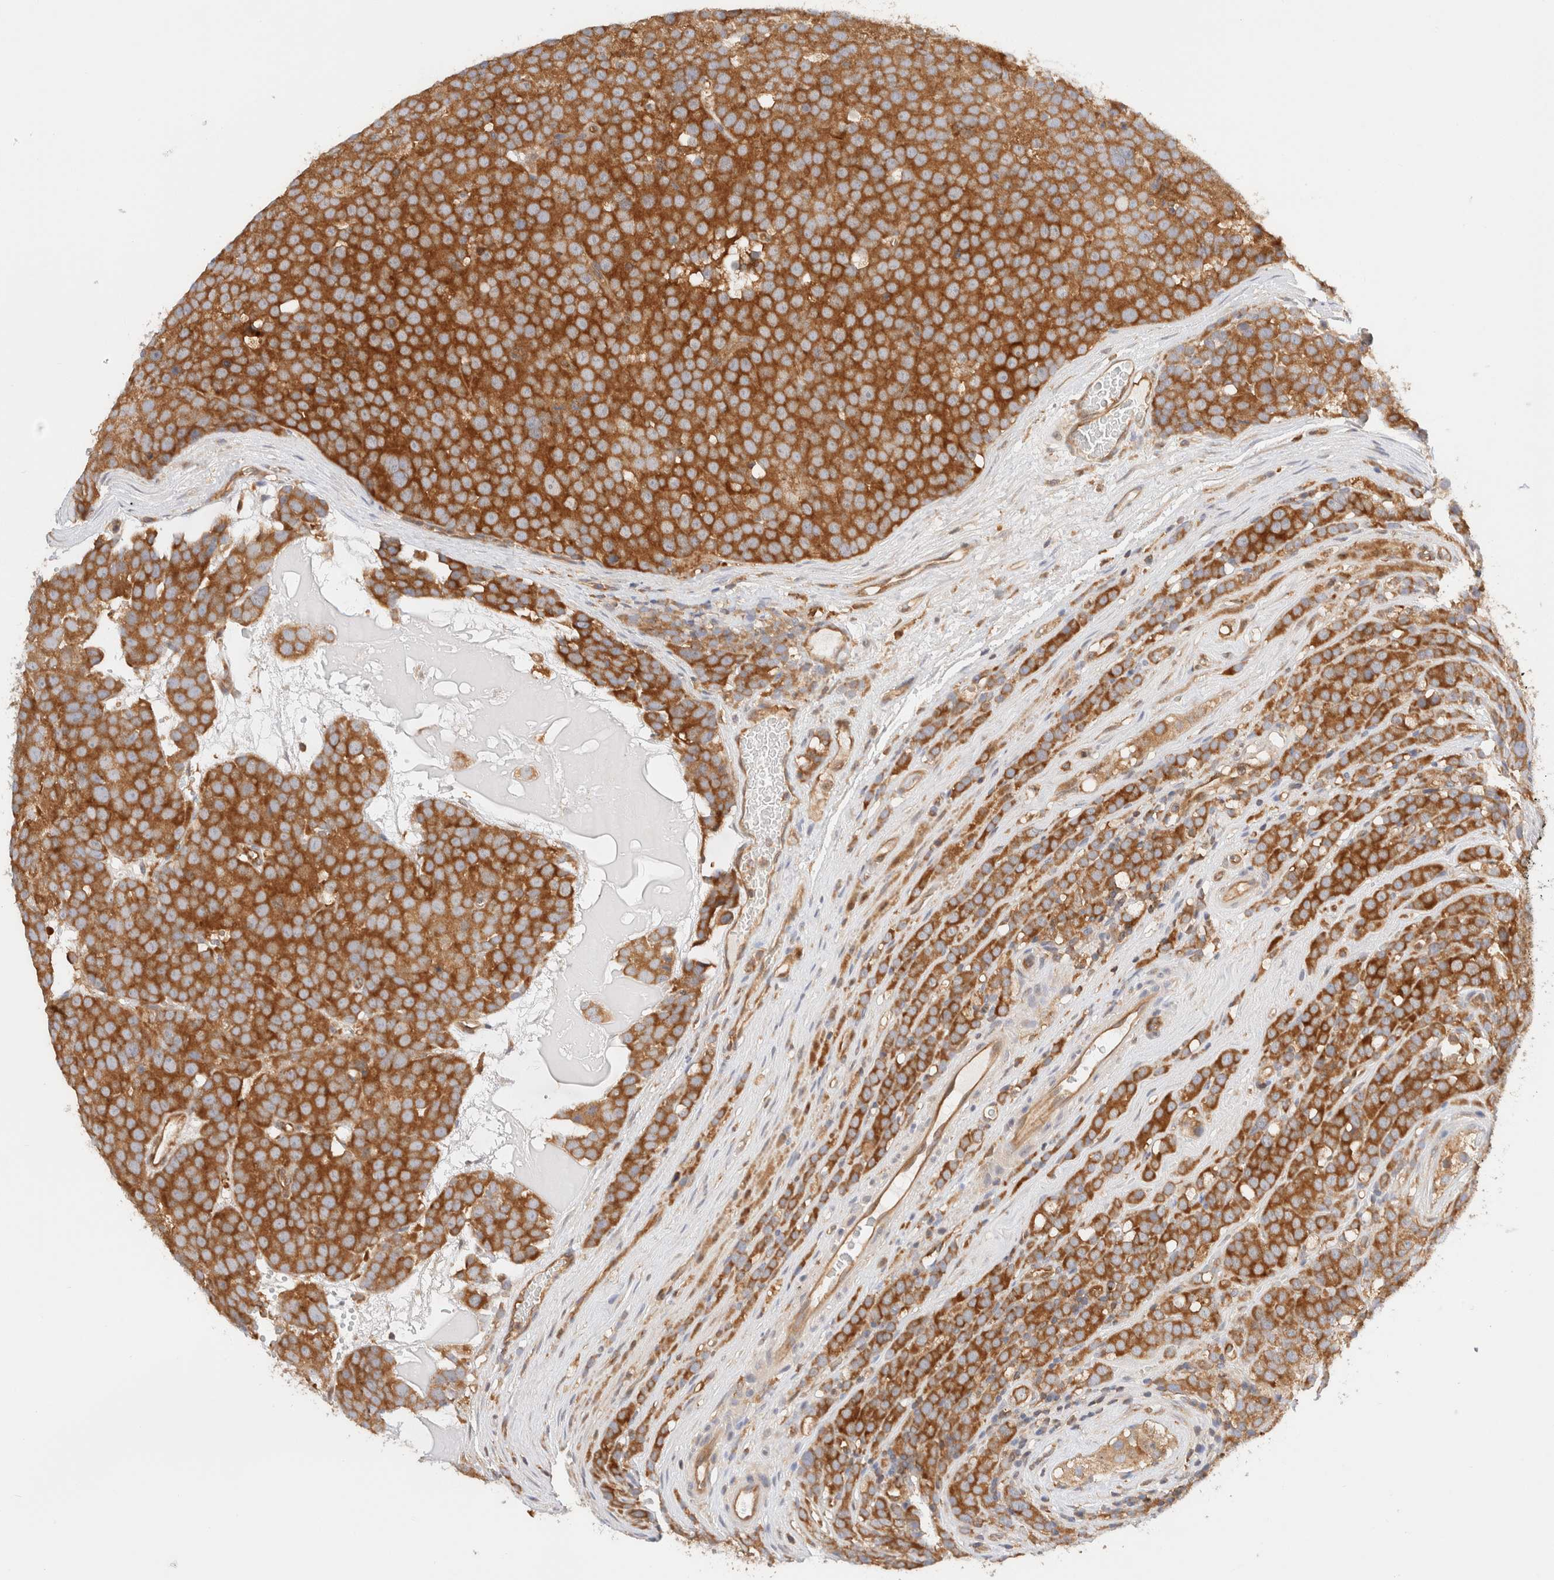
{"staining": {"intensity": "strong", "quantity": ">75%", "location": "cytoplasmic/membranous"}, "tissue": "testis cancer", "cell_type": "Tumor cells", "image_type": "cancer", "snomed": [{"axis": "morphology", "description": "Seminoma, NOS"}, {"axis": "topography", "description": "Testis"}], "caption": "This photomicrograph exhibits immunohistochemistry (IHC) staining of testis cancer, with high strong cytoplasmic/membranous positivity in approximately >75% of tumor cells.", "gene": "RABEP1", "patient": {"sex": "male", "age": 71}}